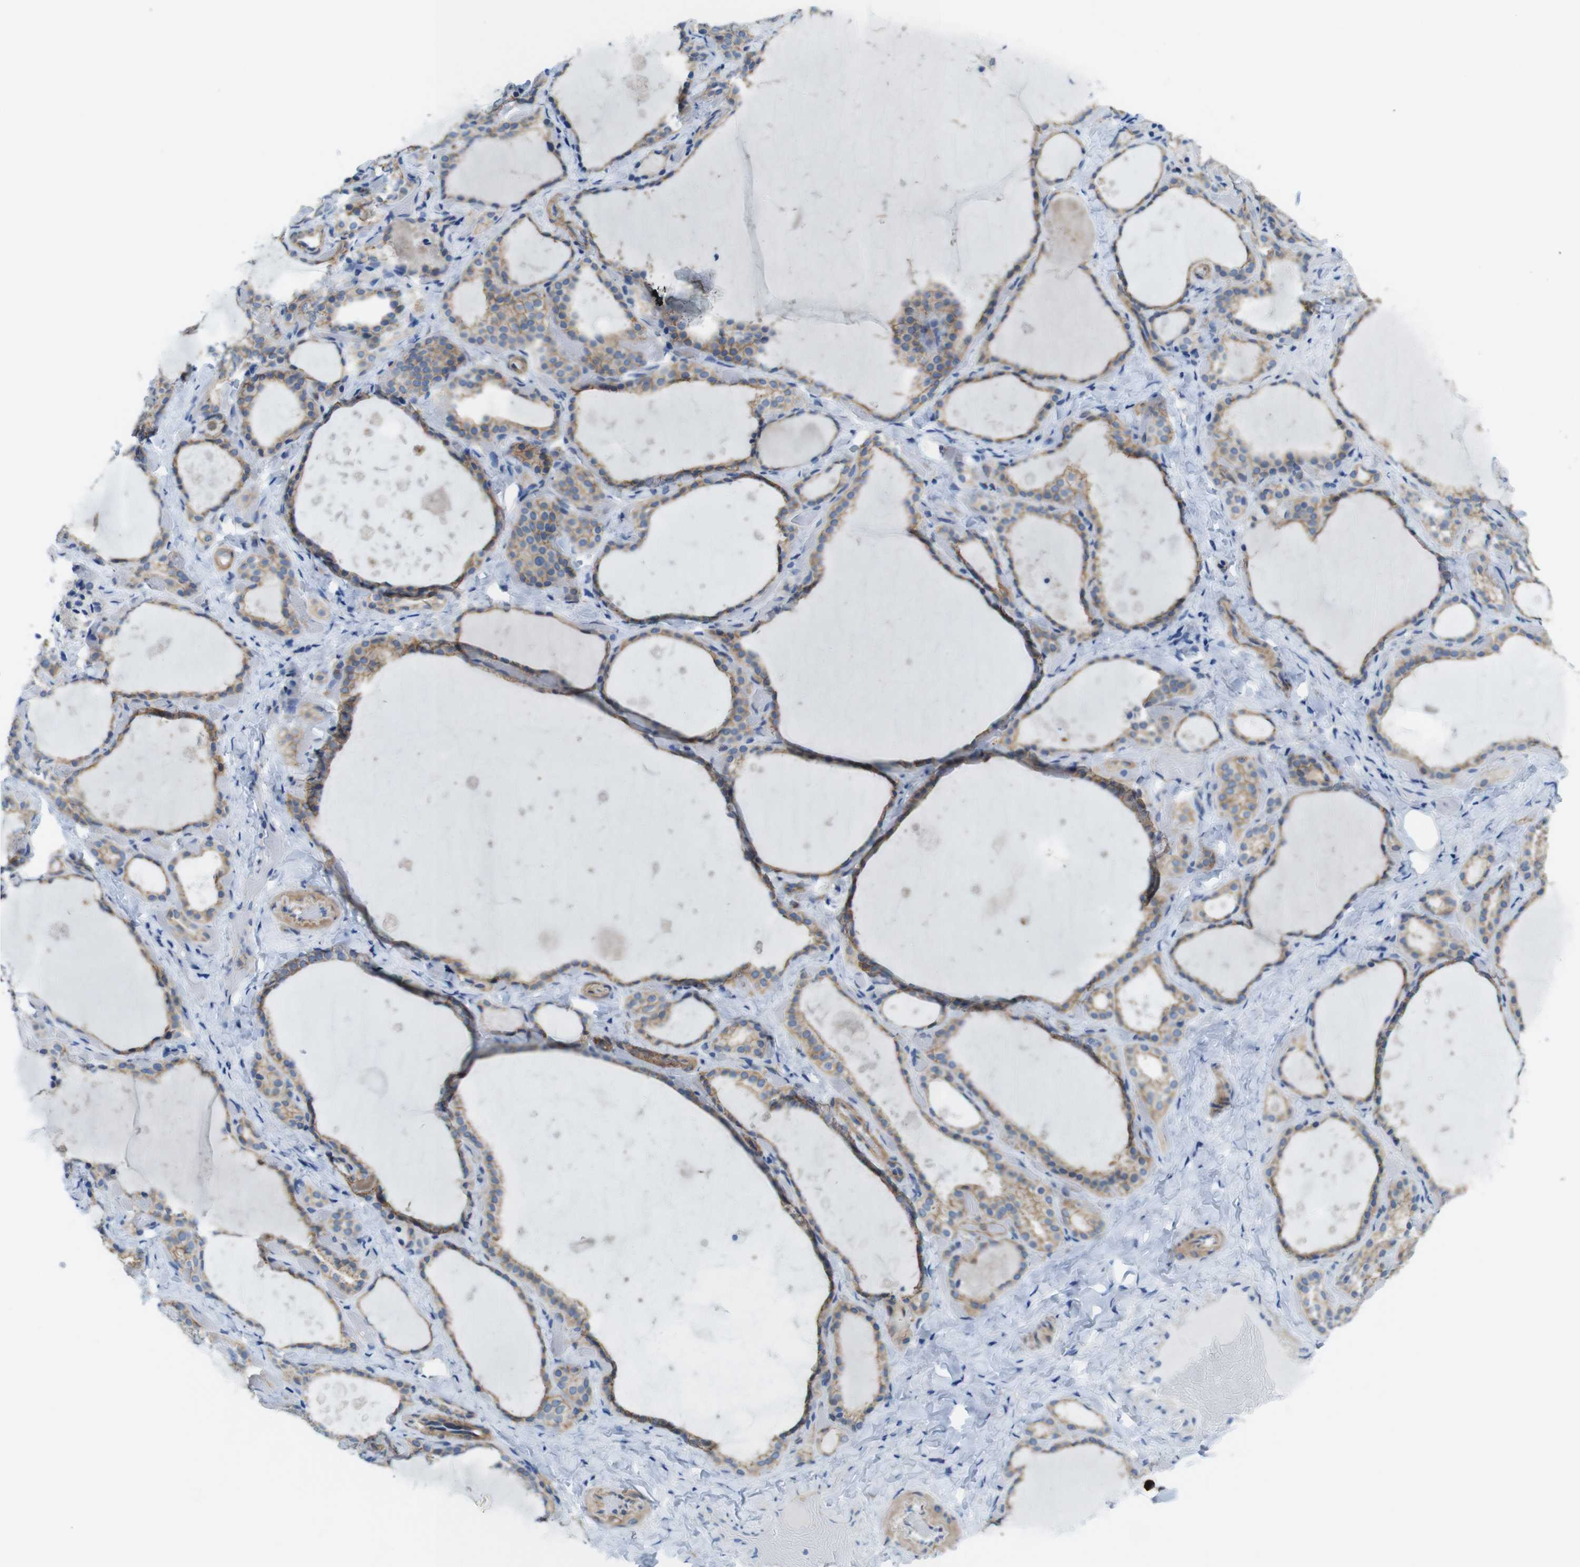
{"staining": {"intensity": "weak", "quantity": ">75%", "location": "cytoplasmic/membranous"}, "tissue": "thyroid gland", "cell_type": "Glandular cells", "image_type": "normal", "snomed": [{"axis": "morphology", "description": "Normal tissue, NOS"}, {"axis": "topography", "description": "Thyroid gland"}], "caption": "DAB (3,3'-diaminobenzidine) immunohistochemical staining of normal human thyroid gland shows weak cytoplasmic/membranous protein positivity in approximately >75% of glandular cells.", "gene": "CLMN", "patient": {"sex": "female", "age": 44}}